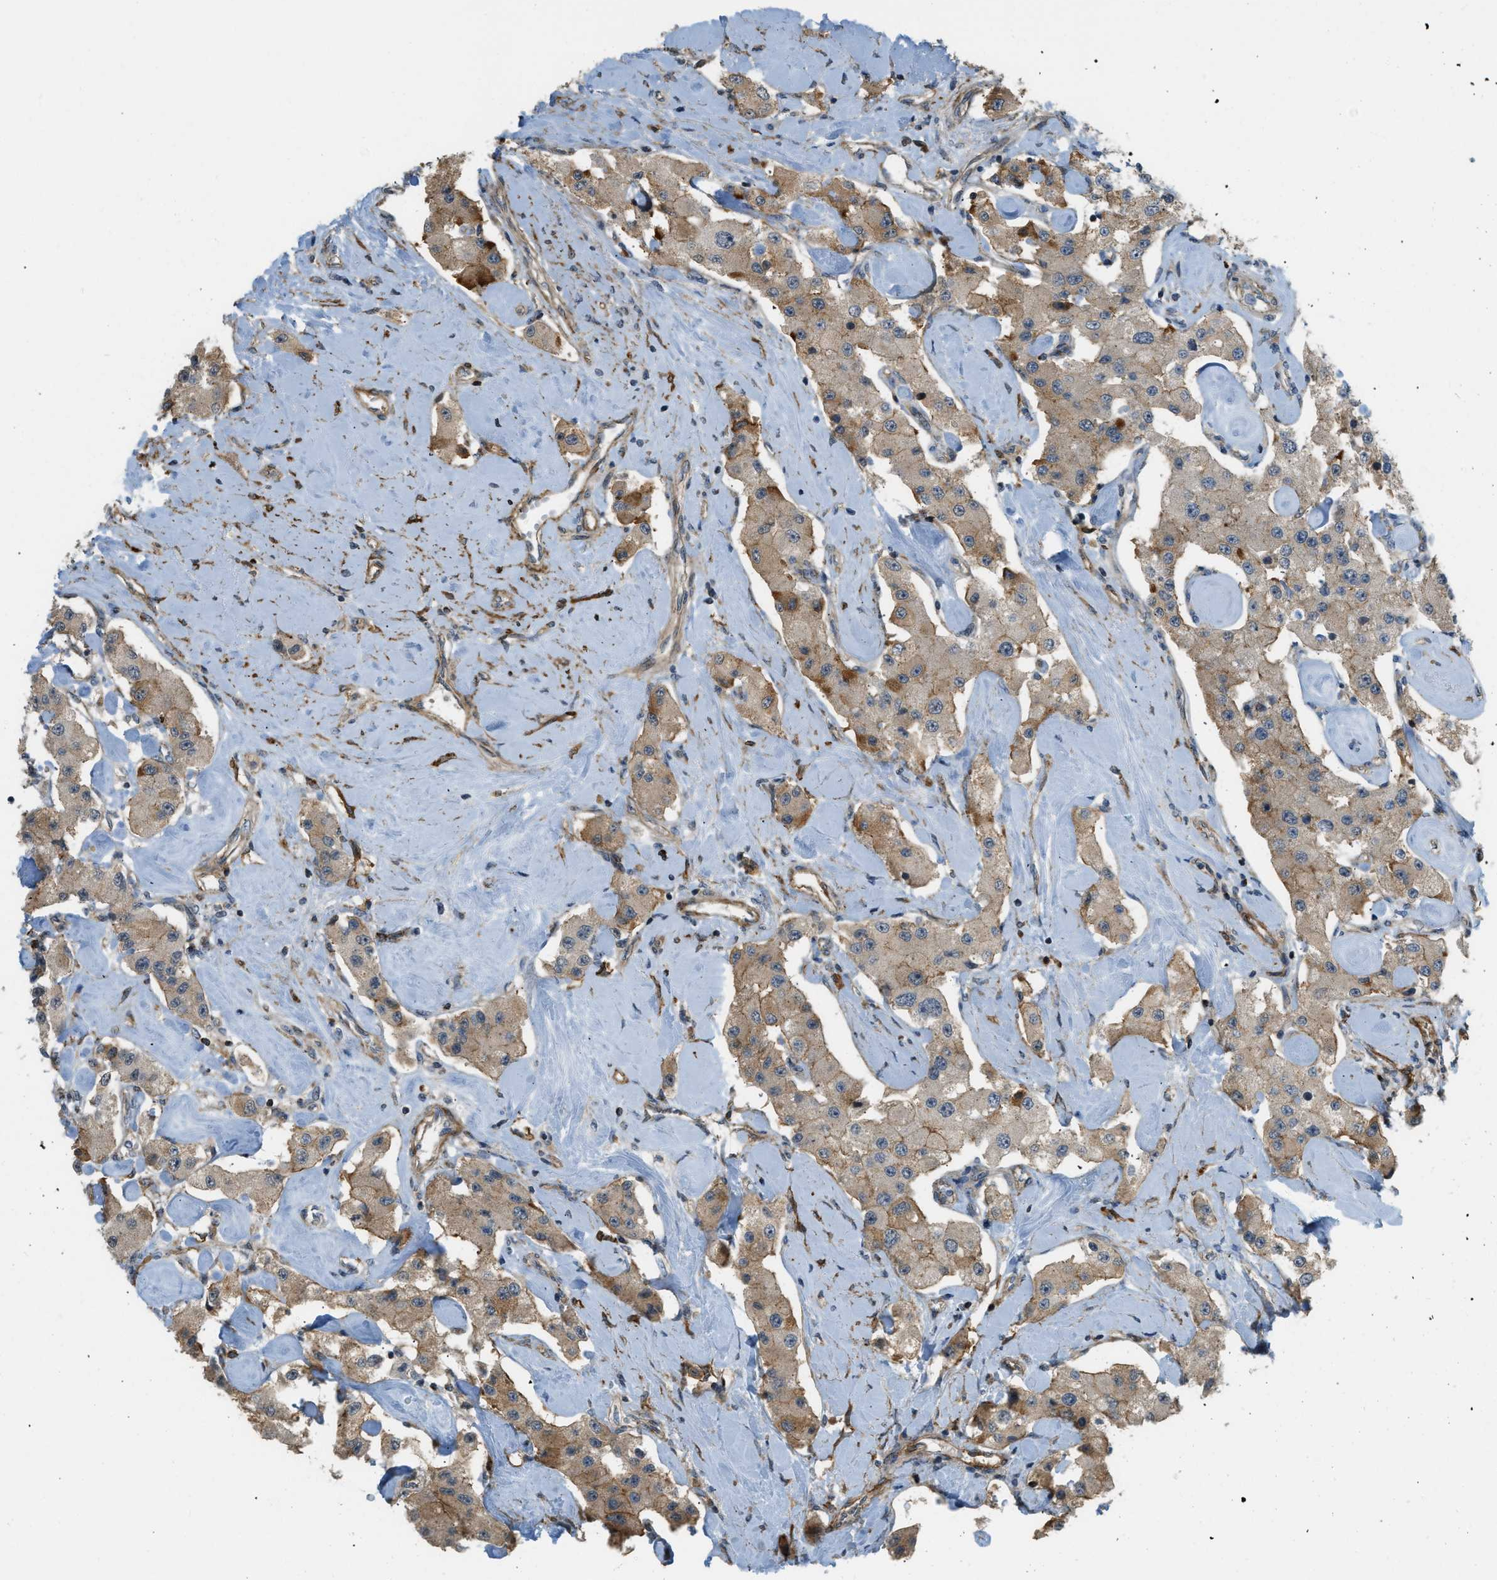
{"staining": {"intensity": "moderate", "quantity": ">75%", "location": "cytoplasmic/membranous"}, "tissue": "carcinoid", "cell_type": "Tumor cells", "image_type": "cancer", "snomed": [{"axis": "morphology", "description": "Carcinoid, malignant, NOS"}, {"axis": "topography", "description": "Pancreas"}], "caption": "The histopathology image reveals staining of carcinoid, revealing moderate cytoplasmic/membranous protein staining (brown color) within tumor cells.", "gene": "KIAA1671", "patient": {"sex": "male", "age": 41}}